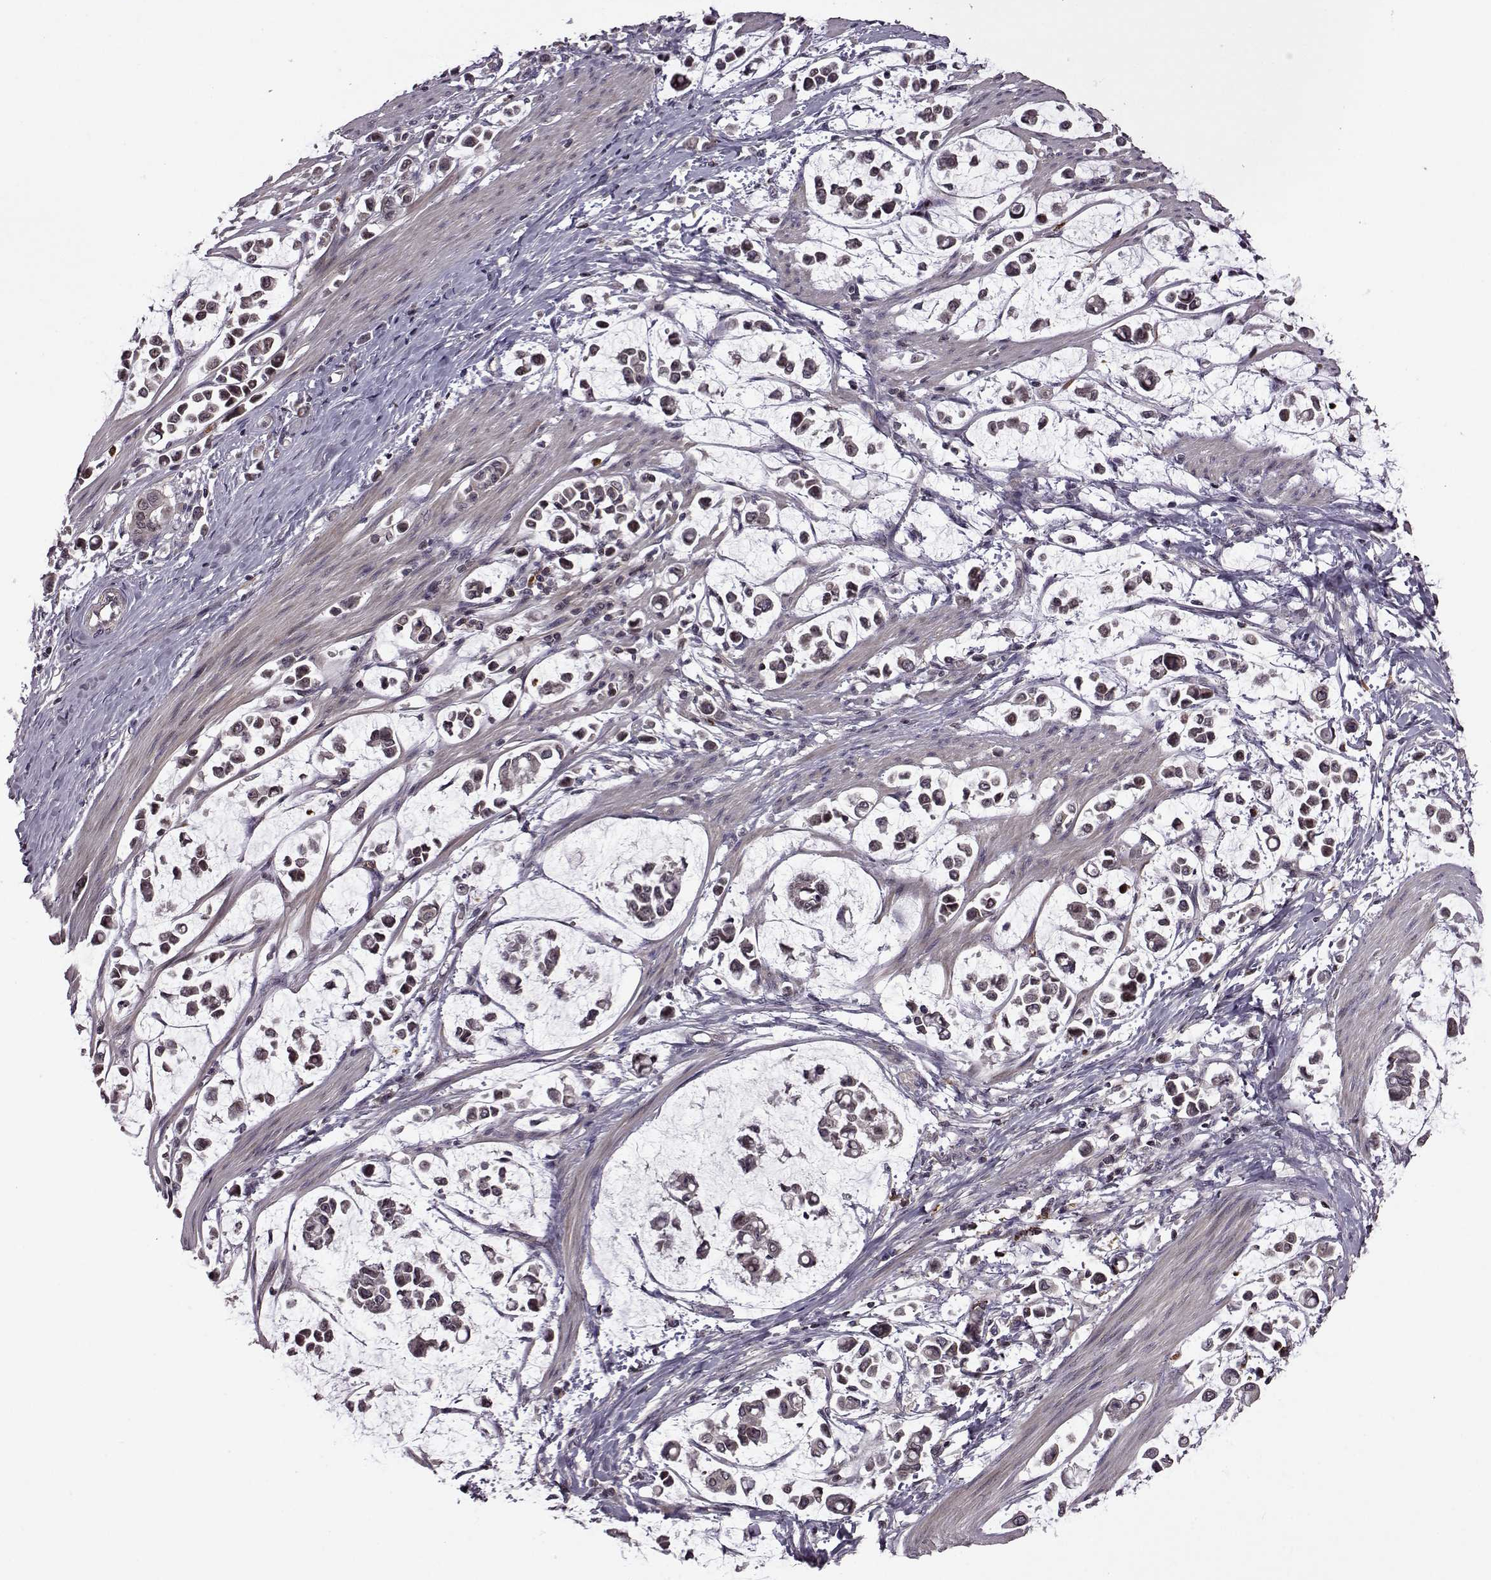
{"staining": {"intensity": "strong", "quantity": "25%-75%", "location": "cytoplasmic/membranous"}, "tissue": "stomach cancer", "cell_type": "Tumor cells", "image_type": "cancer", "snomed": [{"axis": "morphology", "description": "Adenocarcinoma, NOS"}, {"axis": "topography", "description": "Stomach"}], "caption": "Stomach adenocarcinoma stained with a protein marker displays strong staining in tumor cells.", "gene": "TRMU", "patient": {"sex": "male", "age": 82}}